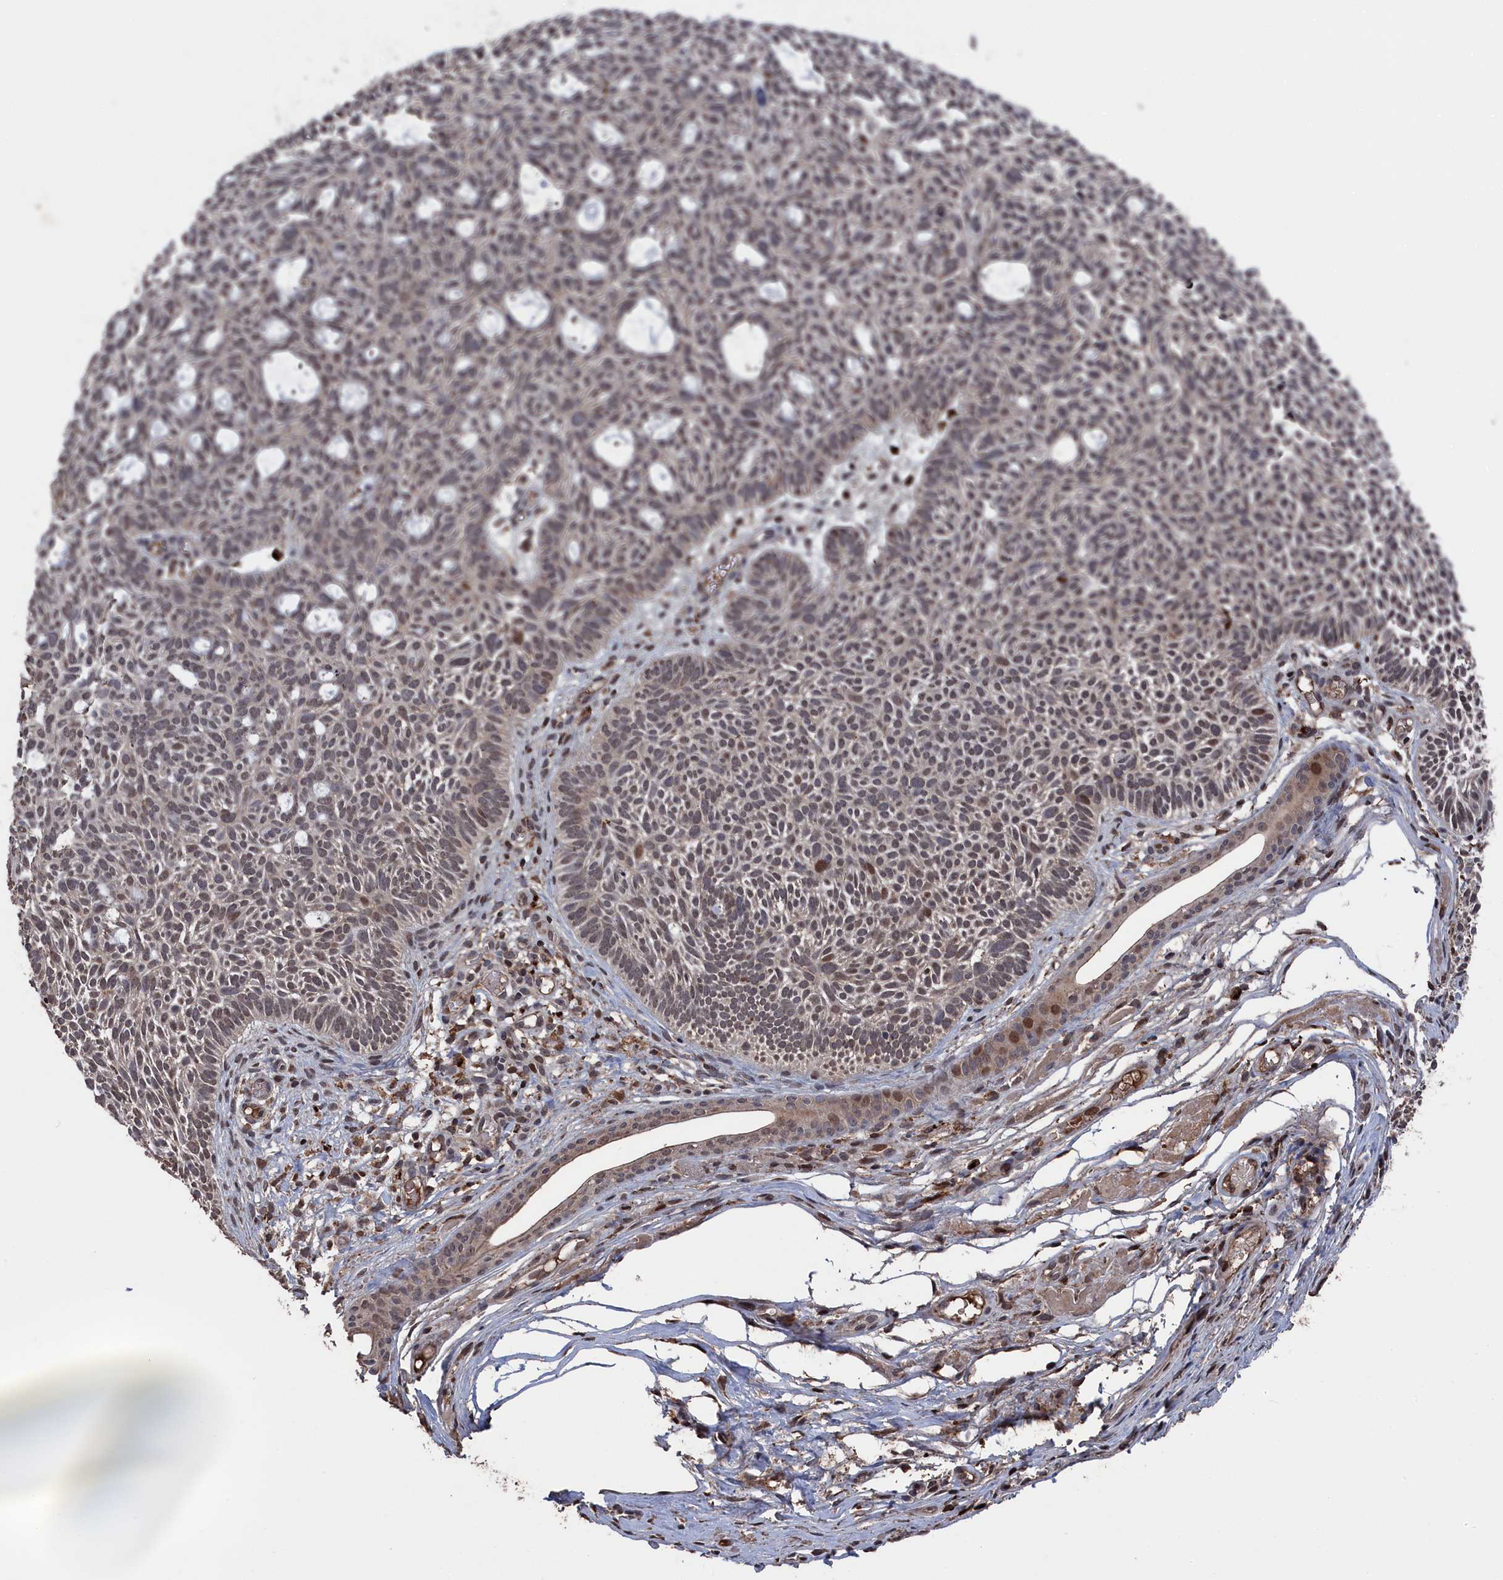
{"staining": {"intensity": "weak", "quantity": ">75%", "location": "nuclear"}, "tissue": "skin cancer", "cell_type": "Tumor cells", "image_type": "cancer", "snomed": [{"axis": "morphology", "description": "Basal cell carcinoma"}, {"axis": "topography", "description": "Skin"}], "caption": "A brown stain shows weak nuclear positivity of a protein in basal cell carcinoma (skin) tumor cells.", "gene": "CEACAM21", "patient": {"sex": "male", "age": 69}}